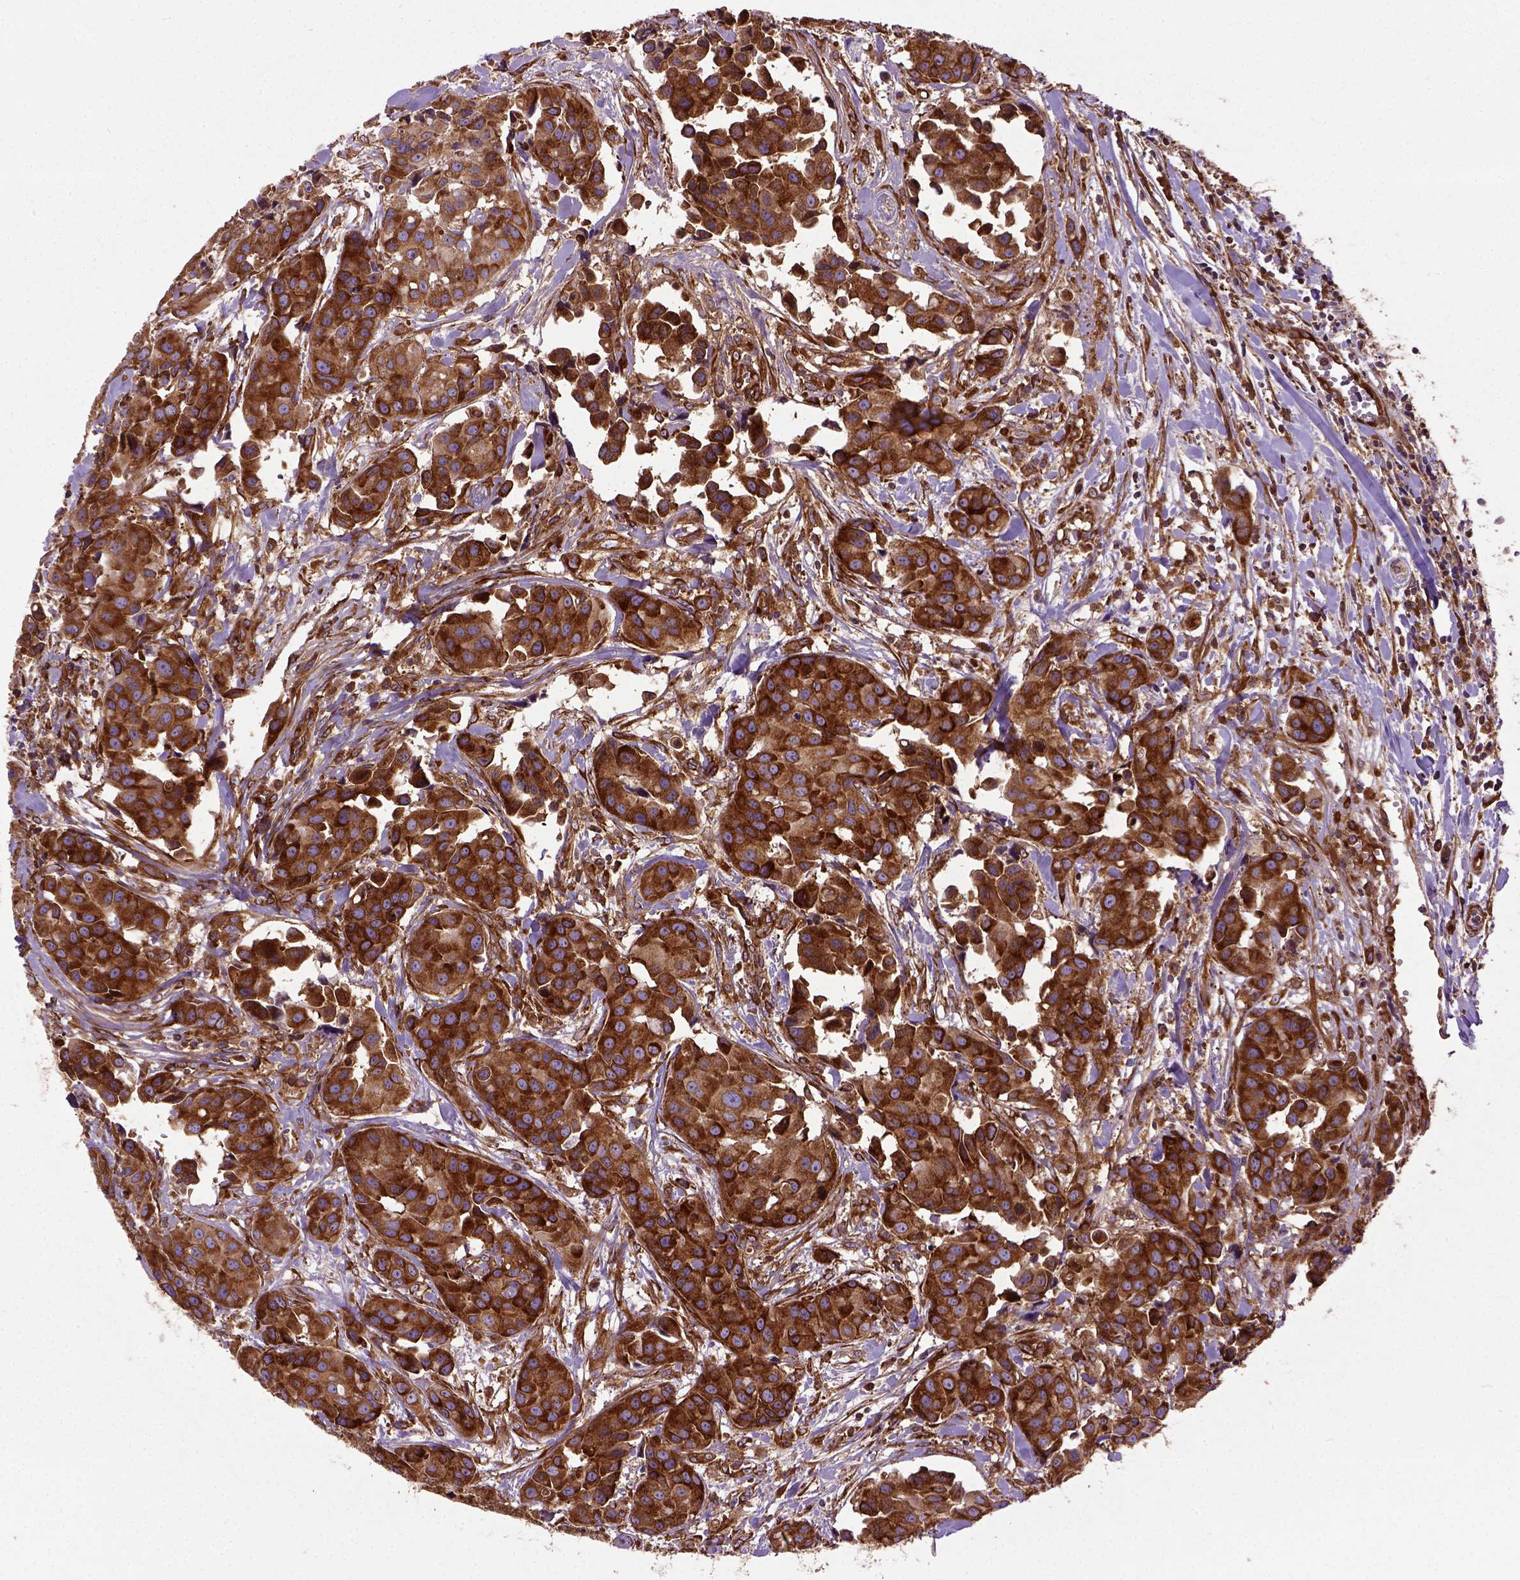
{"staining": {"intensity": "strong", "quantity": ">75%", "location": "cytoplasmic/membranous"}, "tissue": "head and neck cancer", "cell_type": "Tumor cells", "image_type": "cancer", "snomed": [{"axis": "morphology", "description": "Adenocarcinoma, NOS"}, {"axis": "topography", "description": "Head-Neck"}], "caption": "Strong cytoplasmic/membranous protein positivity is seen in approximately >75% of tumor cells in head and neck cancer (adenocarcinoma).", "gene": "CAPRIN1", "patient": {"sex": "male", "age": 76}}